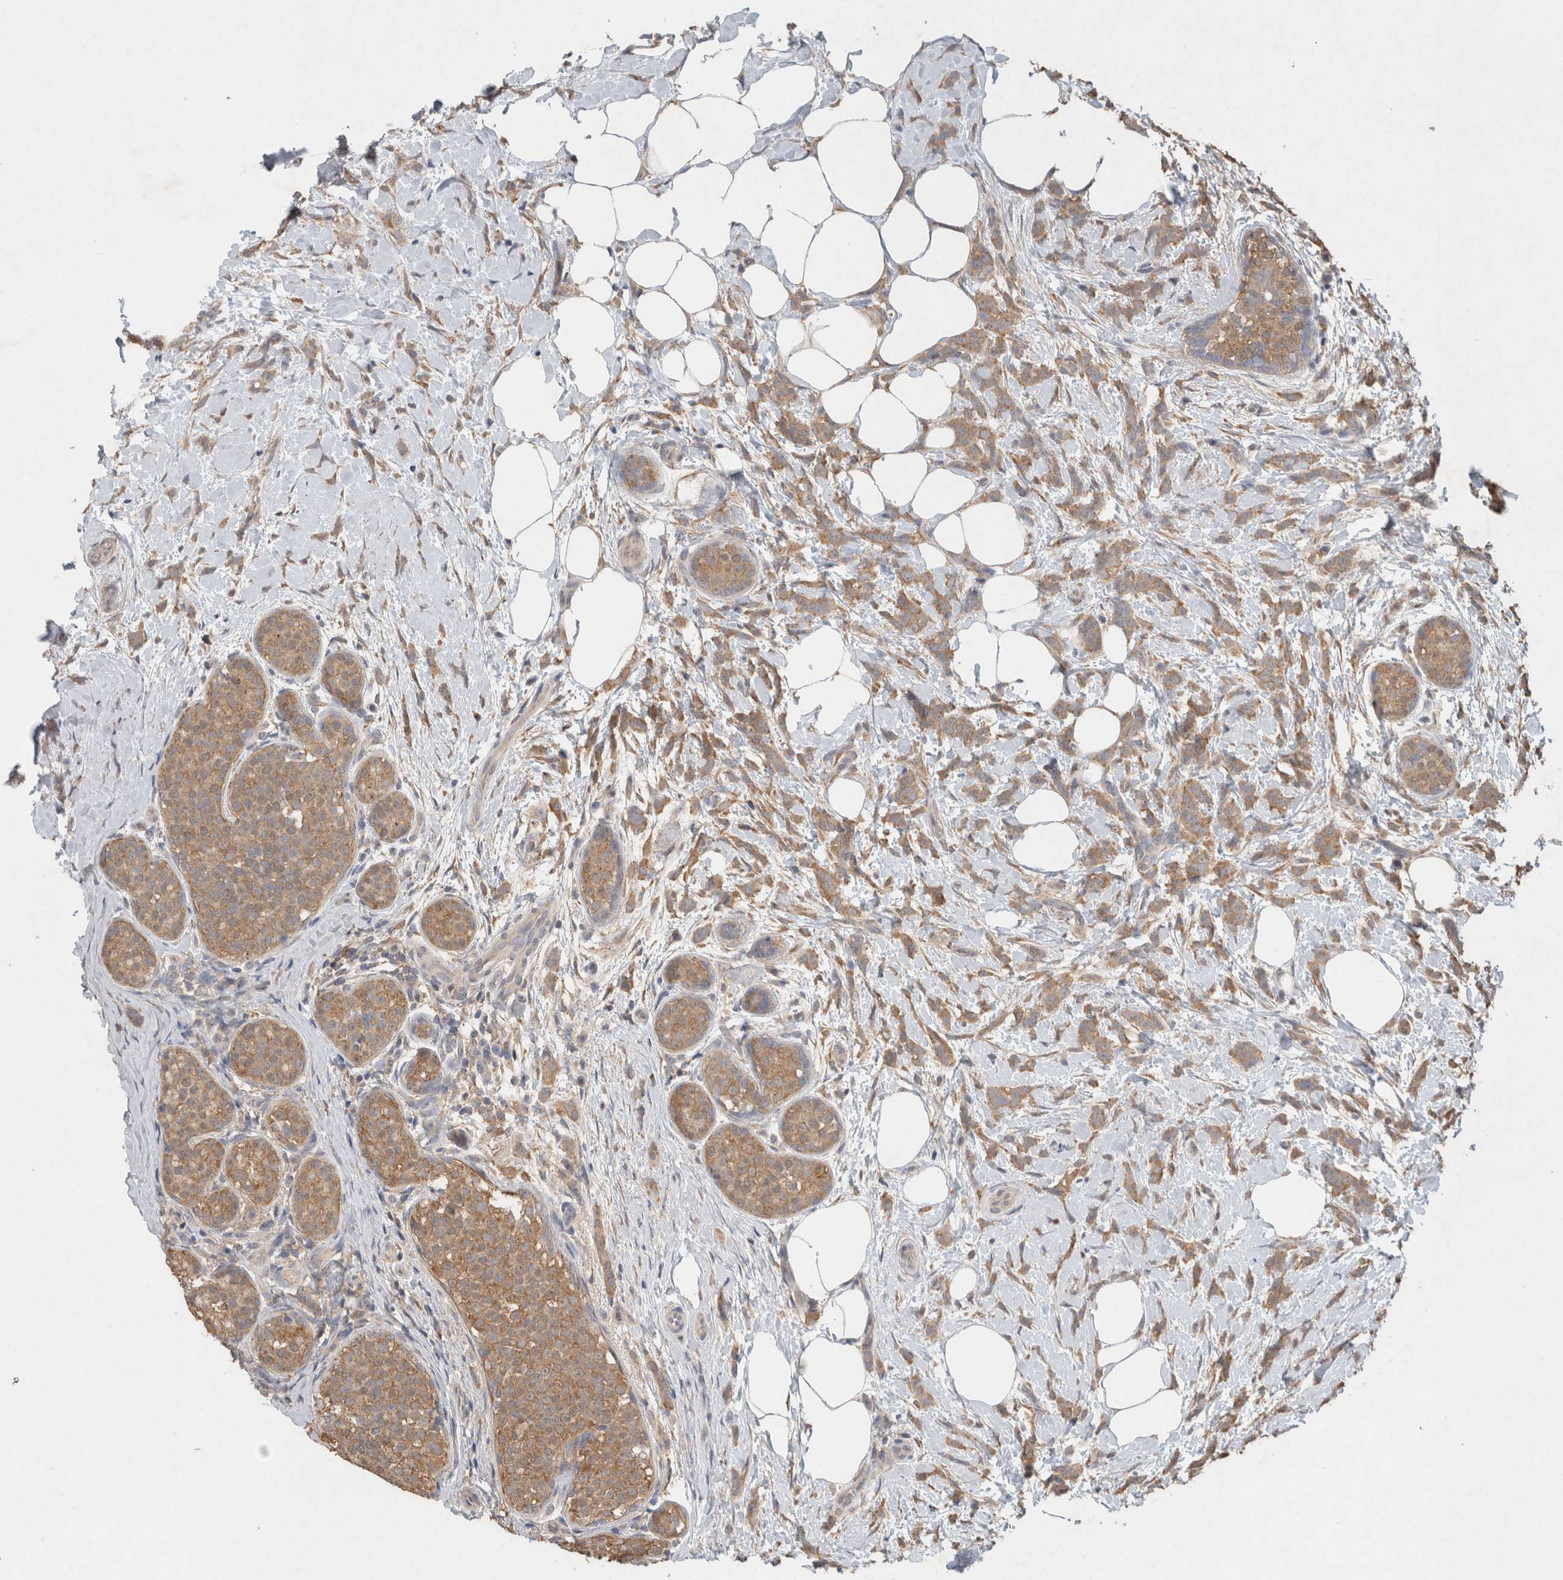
{"staining": {"intensity": "moderate", "quantity": ">75%", "location": "cytoplasmic/membranous"}, "tissue": "breast cancer", "cell_type": "Tumor cells", "image_type": "cancer", "snomed": [{"axis": "morphology", "description": "Lobular carcinoma, in situ"}, {"axis": "morphology", "description": "Lobular carcinoma"}, {"axis": "topography", "description": "Breast"}], "caption": "Breast cancer (lobular carcinoma in situ) stained with a brown dye reveals moderate cytoplasmic/membranous positive expression in about >75% of tumor cells.", "gene": "RAB14", "patient": {"sex": "female", "age": 41}}